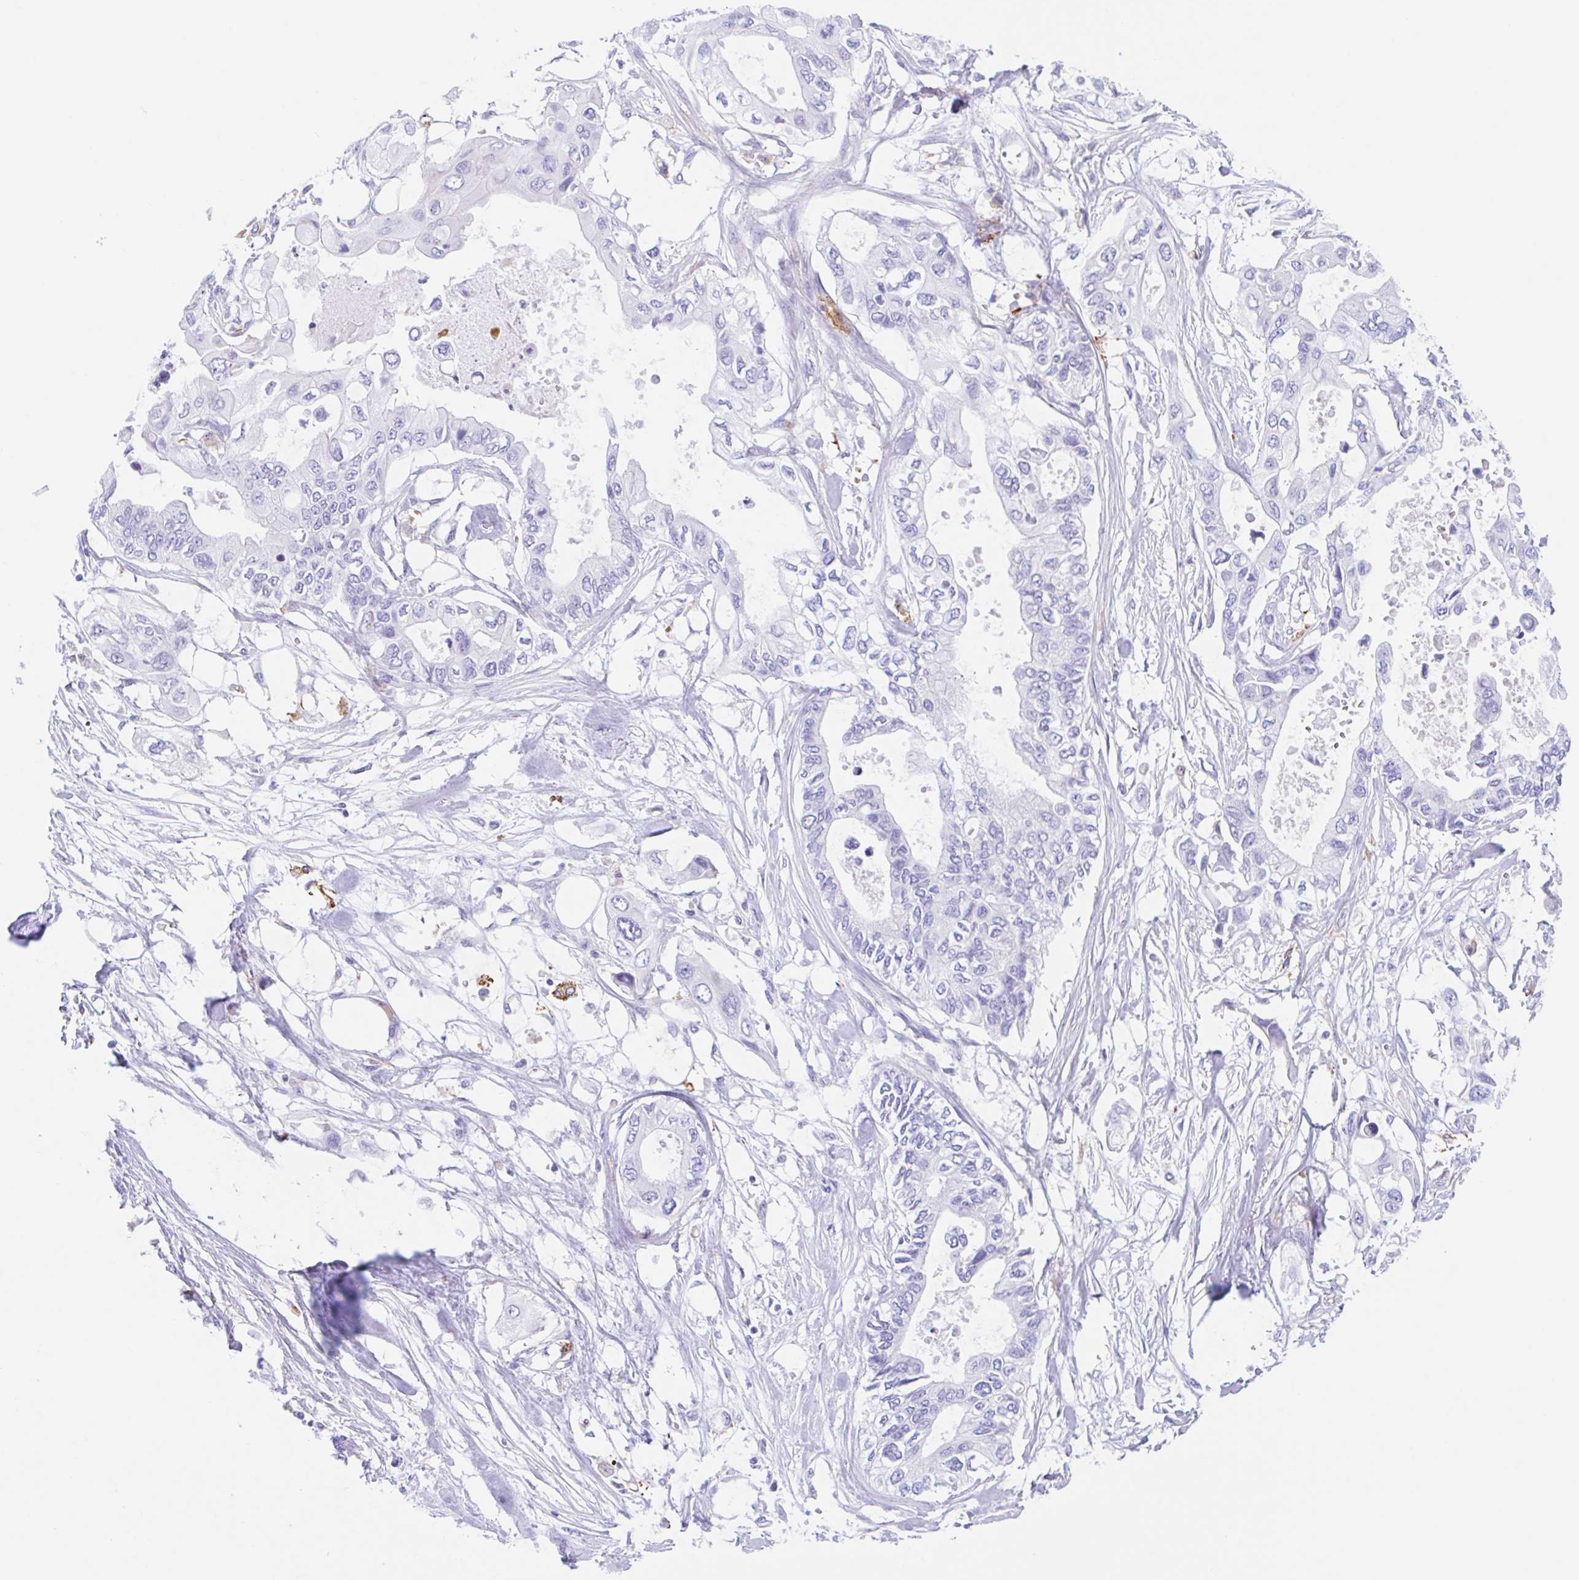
{"staining": {"intensity": "negative", "quantity": "none", "location": "none"}, "tissue": "pancreatic cancer", "cell_type": "Tumor cells", "image_type": "cancer", "snomed": [{"axis": "morphology", "description": "Adenocarcinoma, NOS"}, {"axis": "topography", "description": "Pancreas"}], "caption": "Immunohistochemistry histopathology image of neoplastic tissue: human pancreatic adenocarcinoma stained with DAB (3,3'-diaminobenzidine) shows no significant protein staining in tumor cells.", "gene": "ANKRD9", "patient": {"sex": "female", "age": 63}}